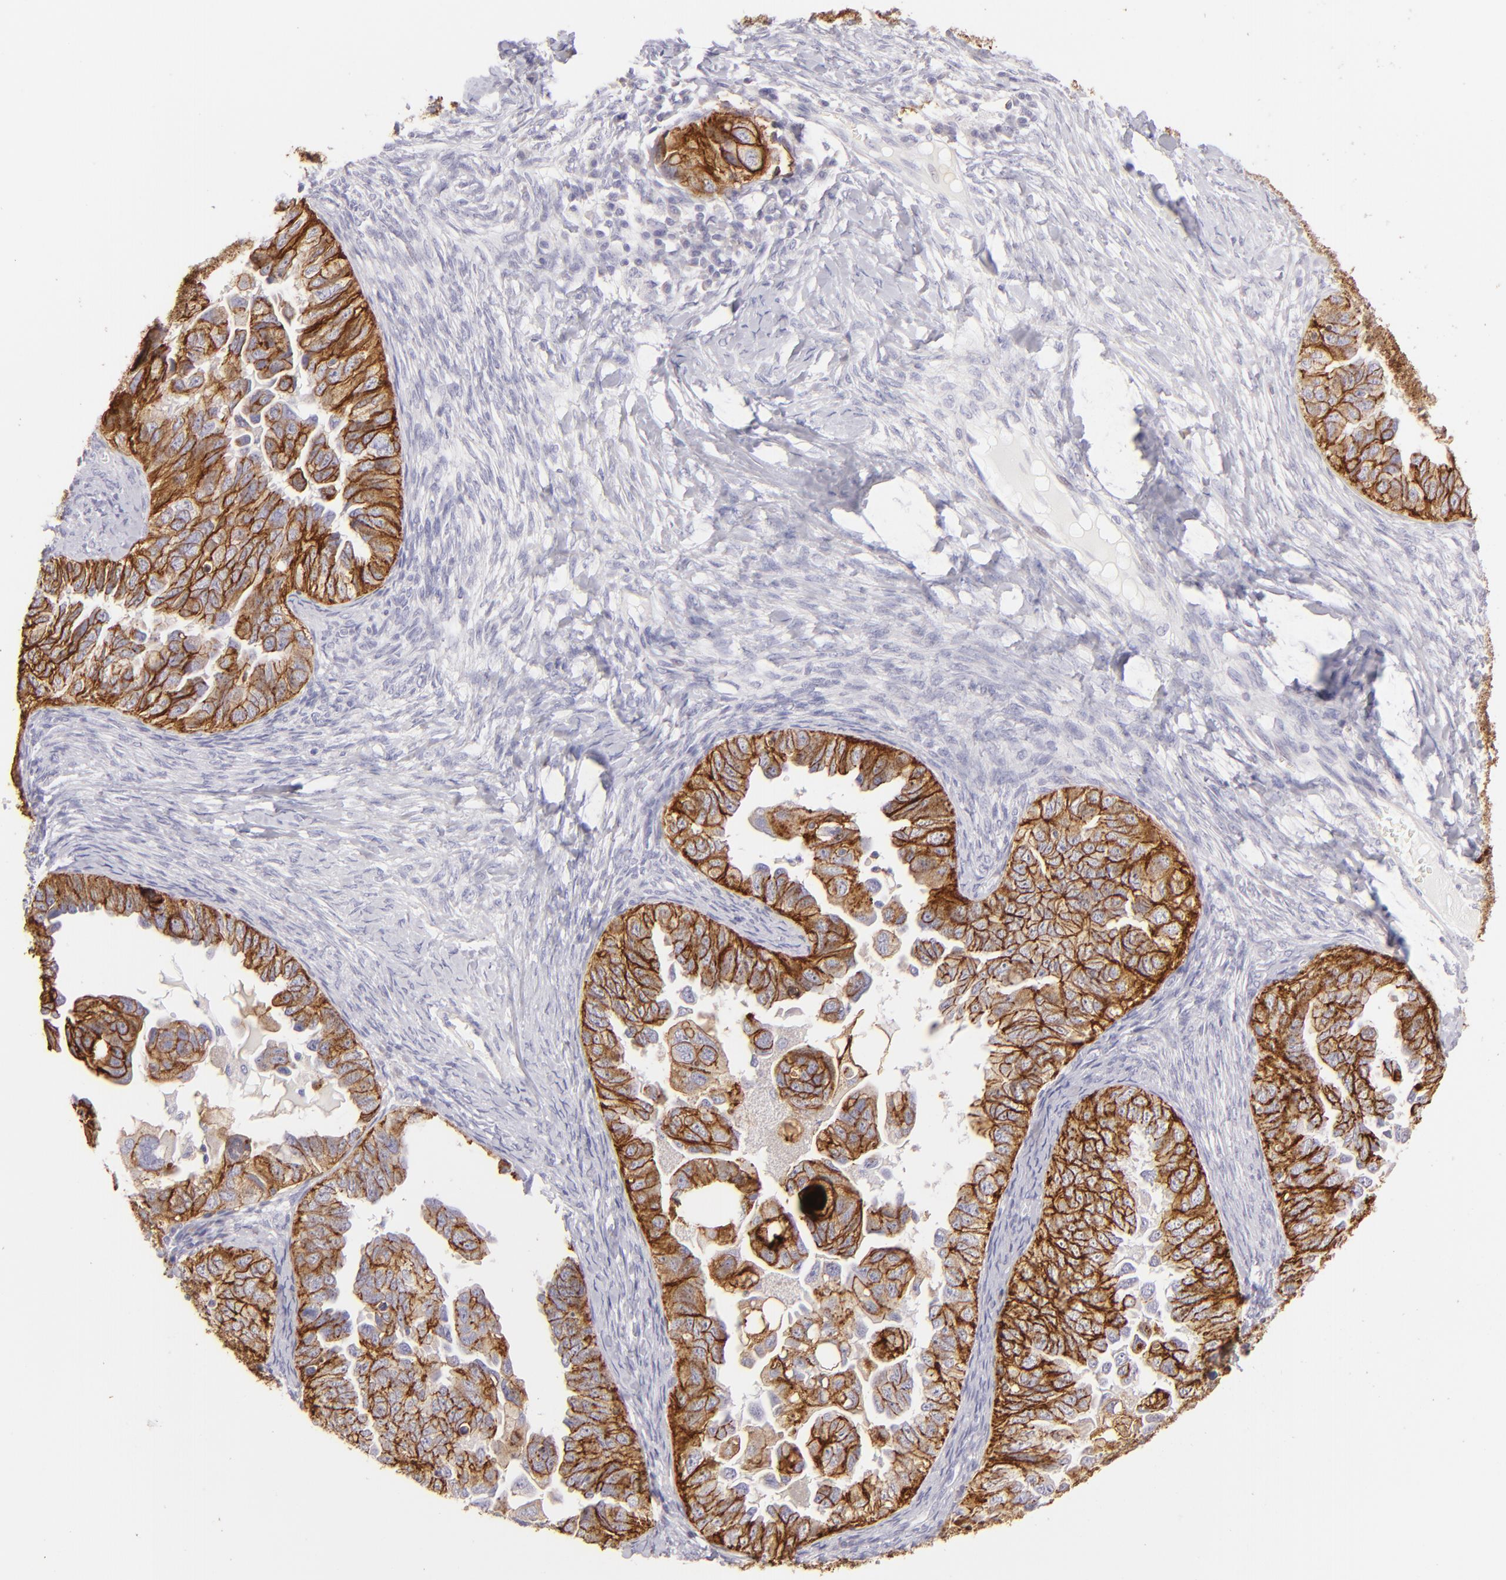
{"staining": {"intensity": "strong", "quantity": ">75%", "location": "cytoplasmic/membranous"}, "tissue": "ovarian cancer", "cell_type": "Tumor cells", "image_type": "cancer", "snomed": [{"axis": "morphology", "description": "Cystadenocarcinoma, serous, NOS"}, {"axis": "topography", "description": "Ovary"}], "caption": "There is high levels of strong cytoplasmic/membranous expression in tumor cells of ovarian cancer (serous cystadenocarcinoma), as demonstrated by immunohistochemical staining (brown color).", "gene": "CLDN4", "patient": {"sex": "female", "age": 82}}